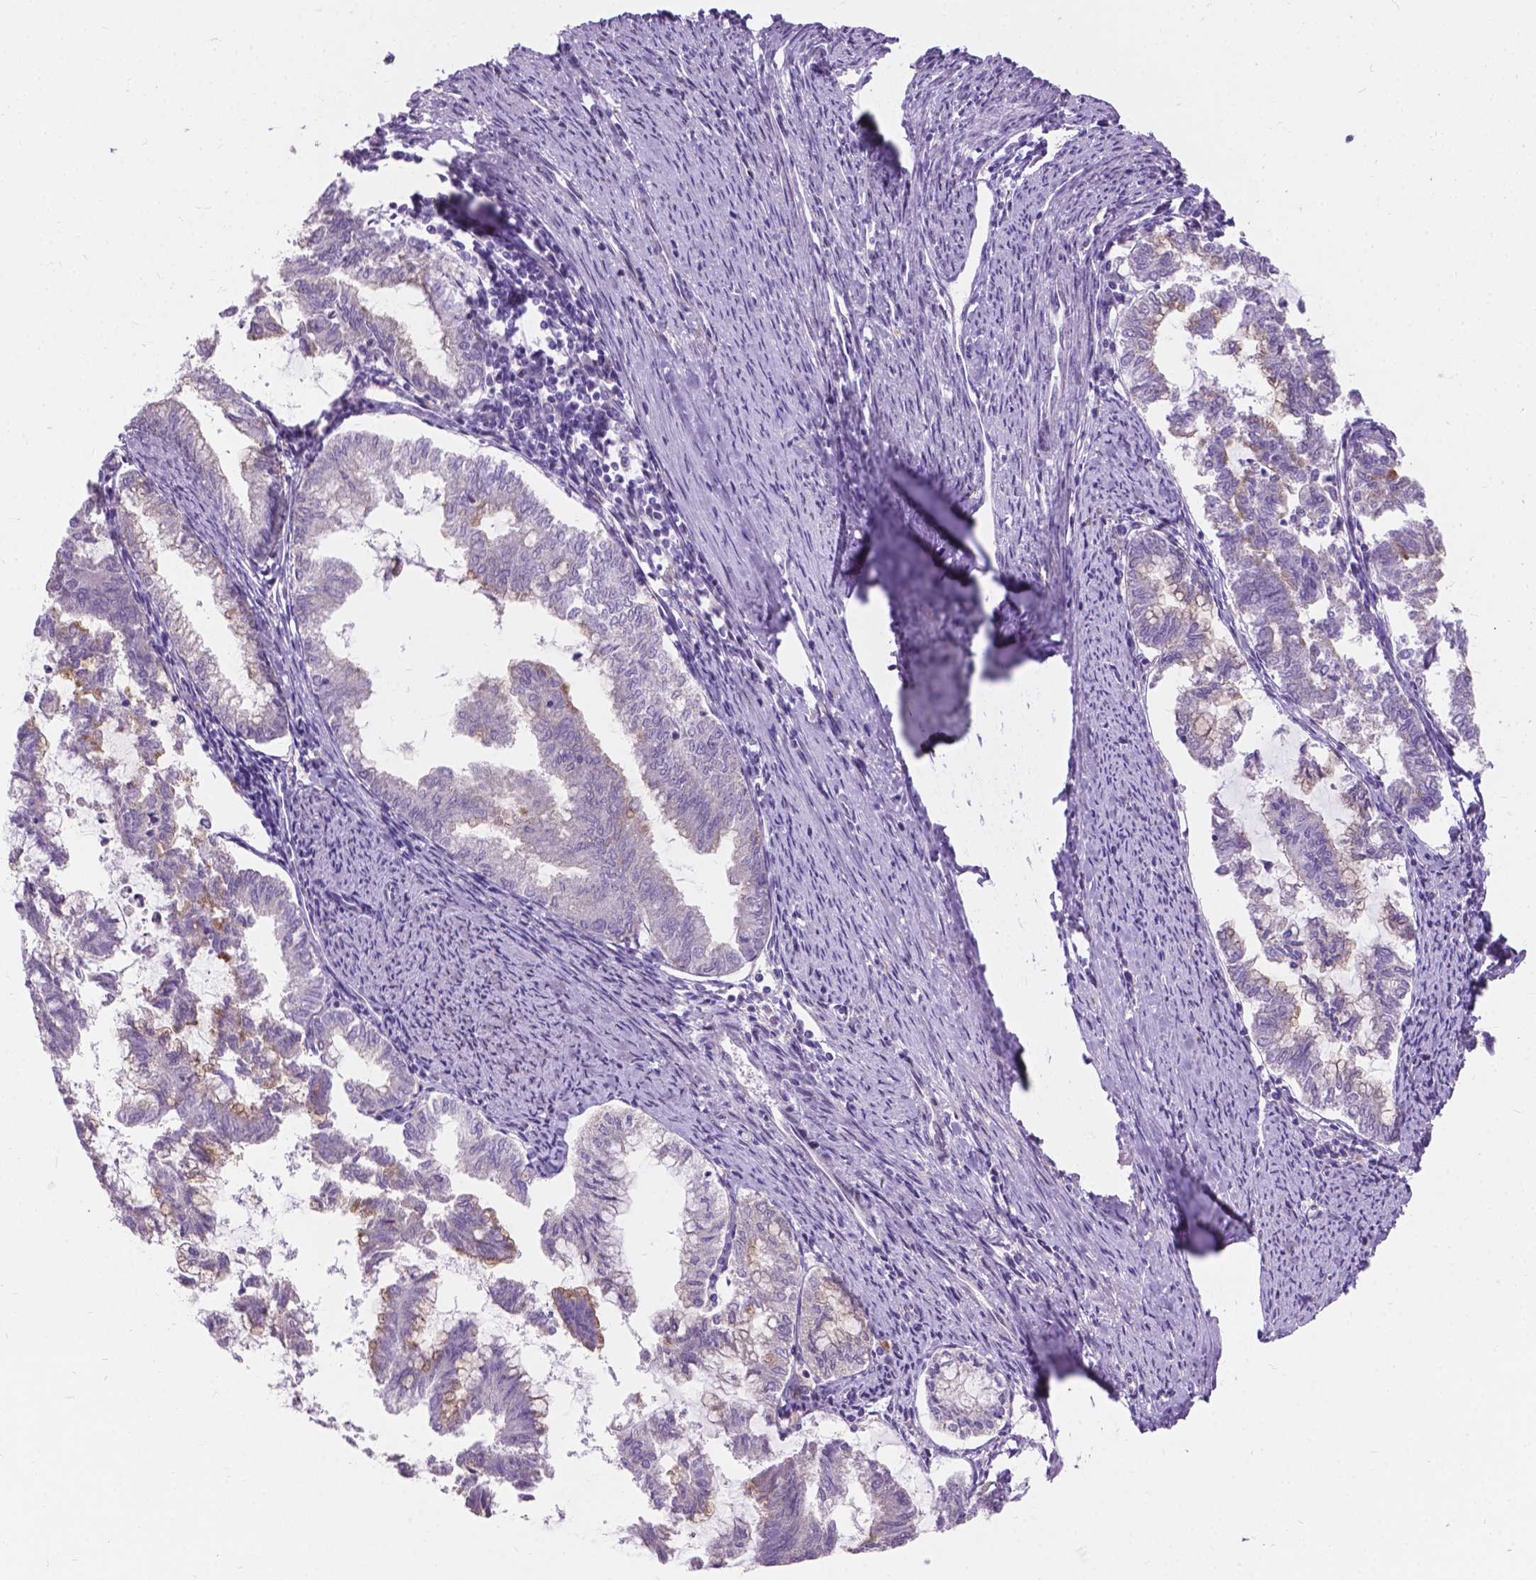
{"staining": {"intensity": "weak", "quantity": "<25%", "location": "cytoplasmic/membranous"}, "tissue": "endometrial cancer", "cell_type": "Tumor cells", "image_type": "cancer", "snomed": [{"axis": "morphology", "description": "Adenocarcinoma, NOS"}, {"axis": "topography", "description": "Endometrium"}], "caption": "This photomicrograph is of endometrial cancer stained with immunohistochemistry to label a protein in brown with the nuclei are counter-stained blue. There is no staining in tumor cells. (DAB (3,3'-diaminobenzidine) immunohistochemistry (IHC) with hematoxylin counter stain).", "gene": "MYH14", "patient": {"sex": "female", "age": 79}}